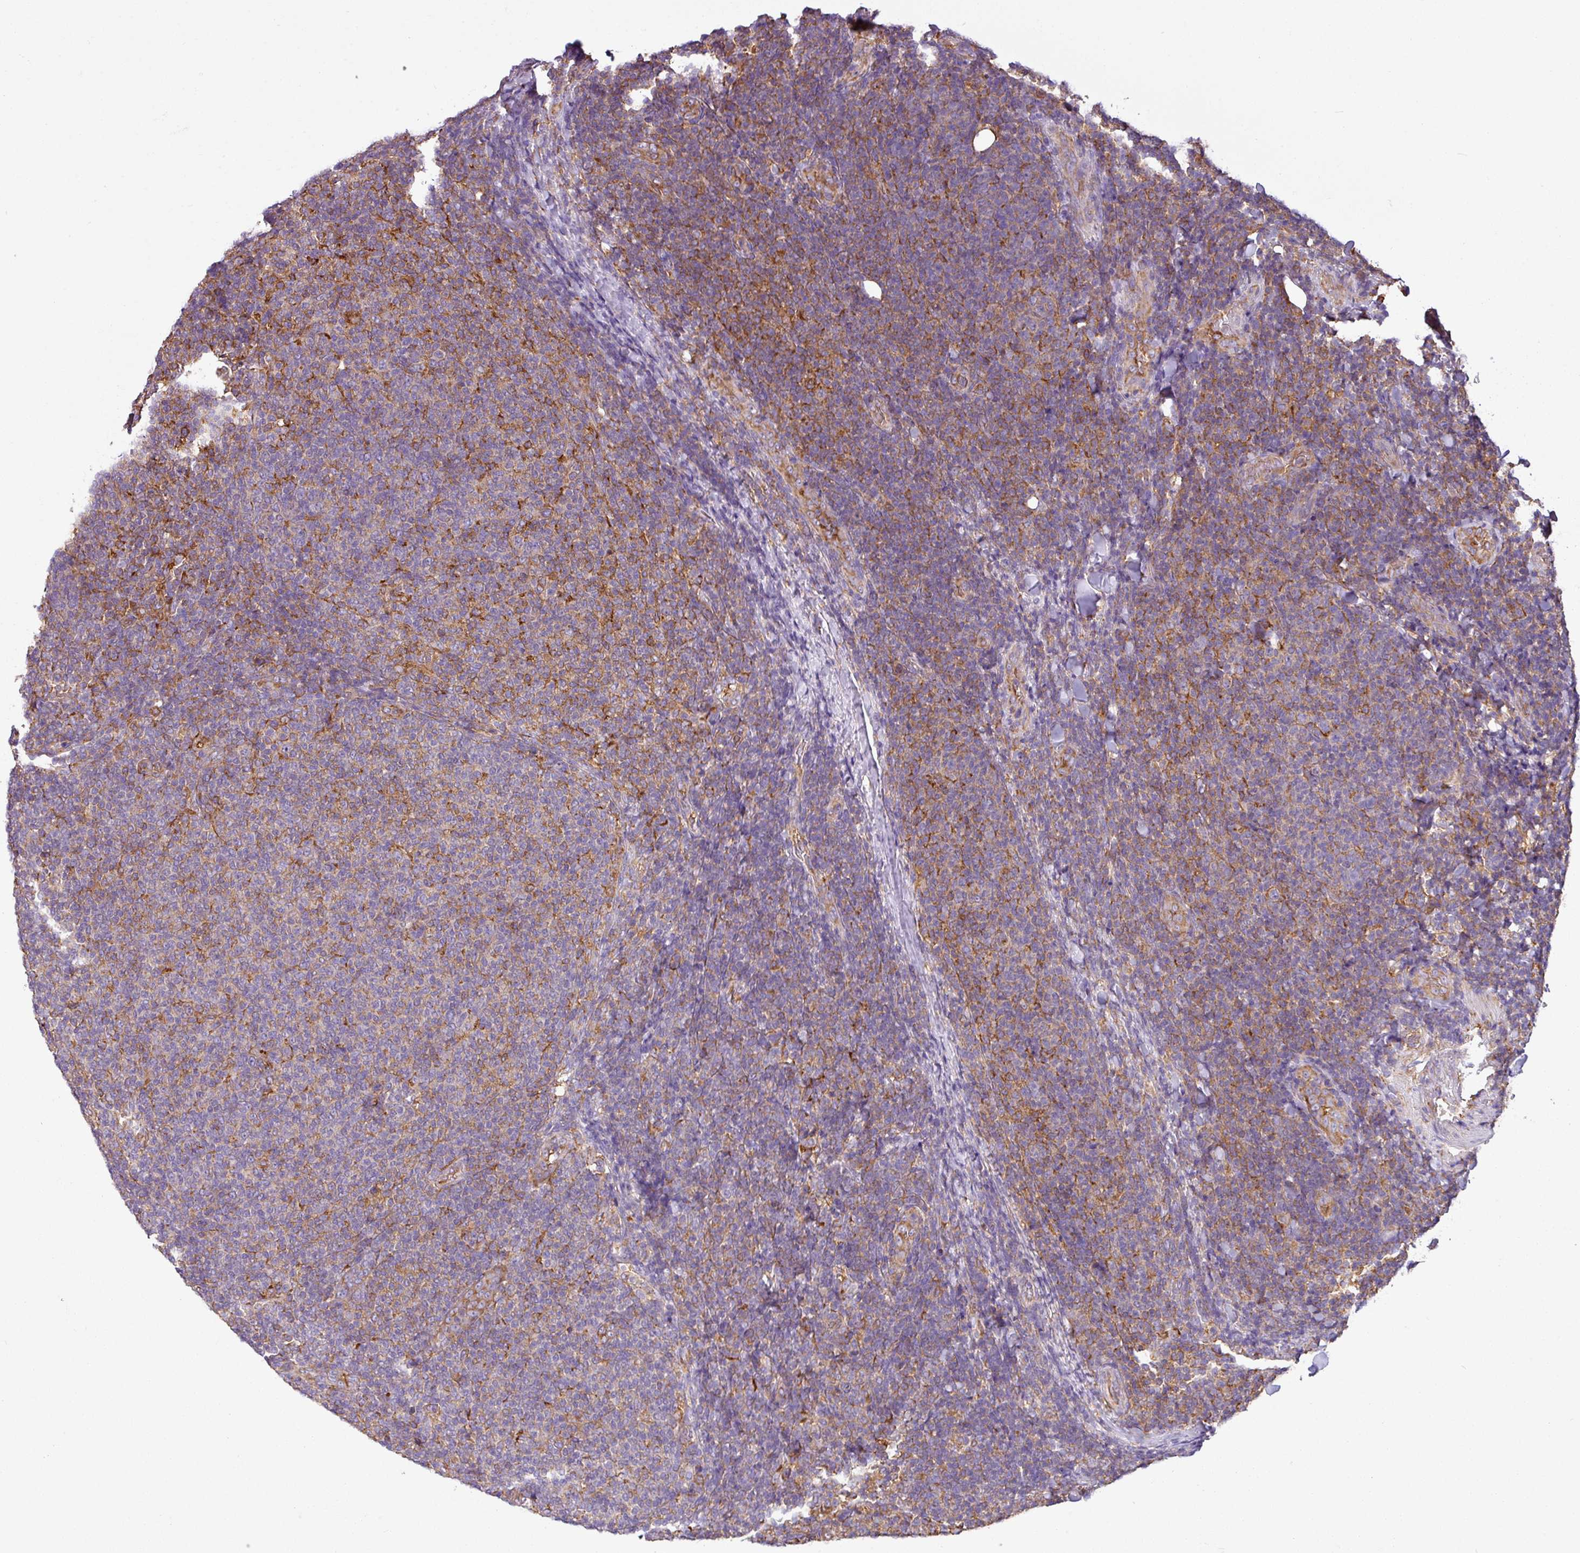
{"staining": {"intensity": "moderate", "quantity": "25%-75%", "location": "cytoplasmic/membranous"}, "tissue": "lymphoma", "cell_type": "Tumor cells", "image_type": "cancer", "snomed": [{"axis": "morphology", "description": "Malignant lymphoma, non-Hodgkin's type, Low grade"}, {"axis": "topography", "description": "Lymph node"}], "caption": "An immunohistochemistry (IHC) image of tumor tissue is shown. Protein staining in brown shows moderate cytoplasmic/membranous positivity in lymphoma within tumor cells. The protein of interest is stained brown, and the nuclei are stained in blue (DAB IHC with brightfield microscopy, high magnification).", "gene": "XNDC1N", "patient": {"sex": "male", "age": 66}}